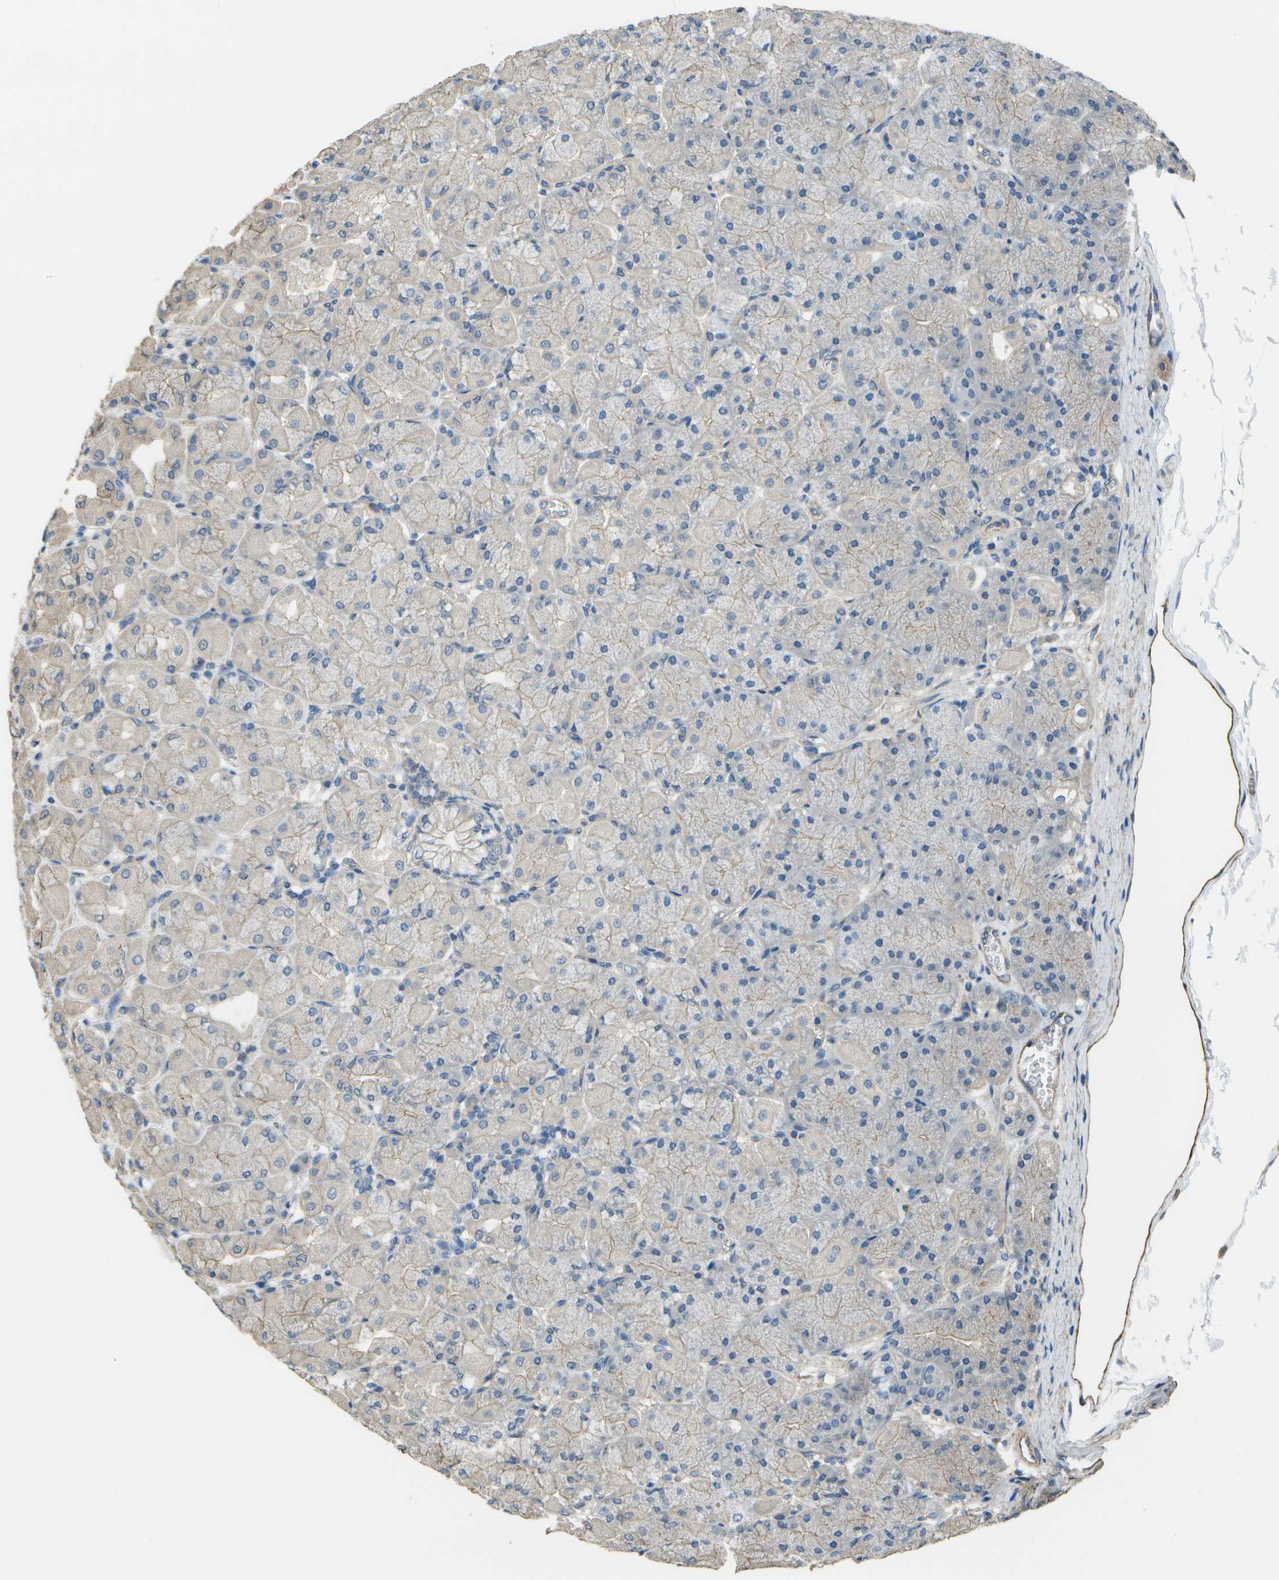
{"staining": {"intensity": "weak", "quantity": "25%-75%", "location": "cytoplasmic/membranous"}, "tissue": "stomach", "cell_type": "Glandular cells", "image_type": "normal", "snomed": [{"axis": "morphology", "description": "Normal tissue, NOS"}, {"axis": "topography", "description": "Stomach, upper"}], "caption": "Glandular cells display low levels of weak cytoplasmic/membranous positivity in about 25%-75% of cells in benign human stomach. (DAB IHC, brown staining for protein, blue staining for nuclei).", "gene": "CLNS1A", "patient": {"sex": "female", "age": 56}}